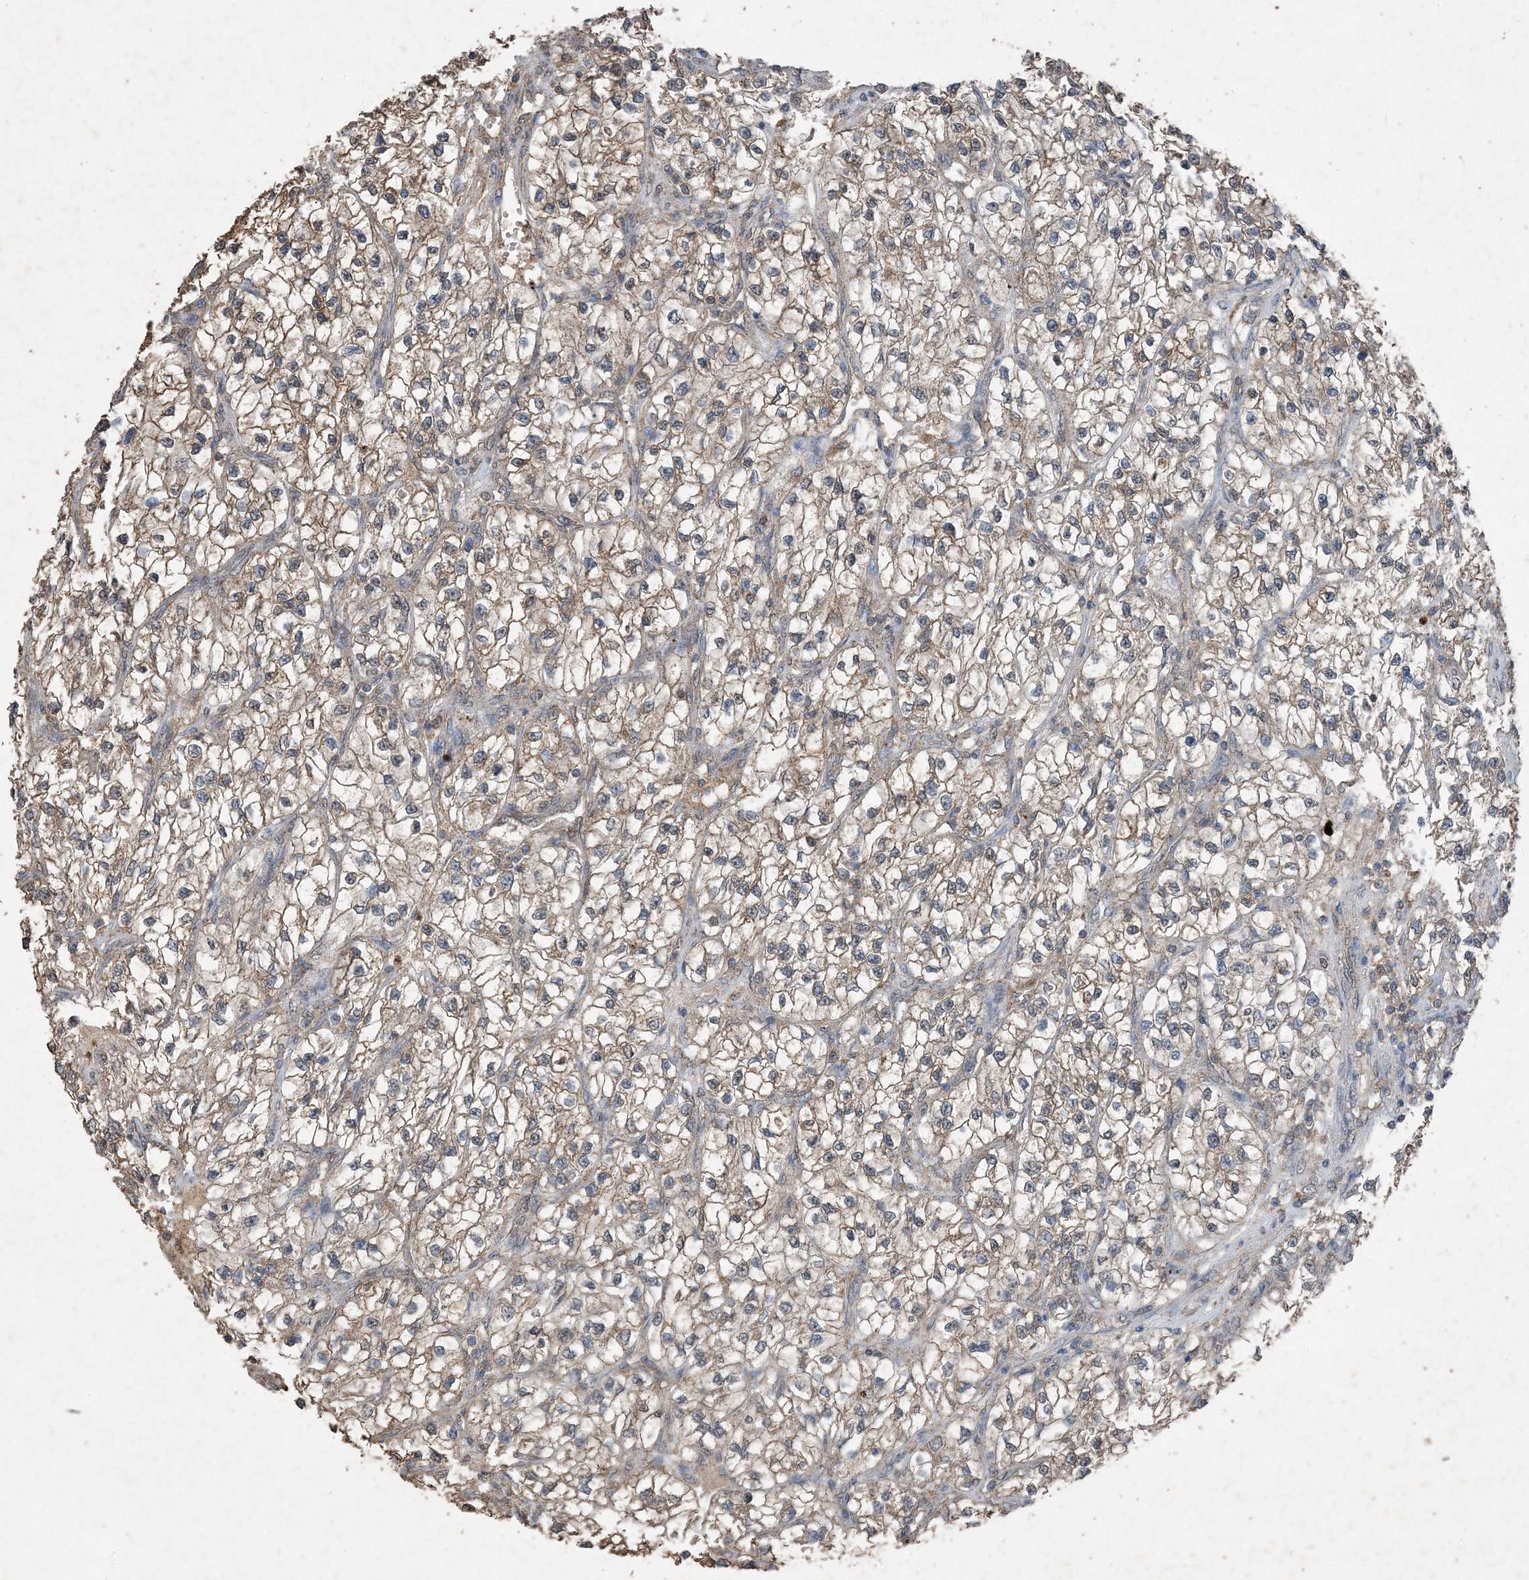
{"staining": {"intensity": "moderate", "quantity": ">75%", "location": "cytoplasmic/membranous"}, "tissue": "renal cancer", "cell_type": "Tumor cells", "image_type": "cancer", "snomed": [{"axis": "morphology", "description": "Adenocarcinoma, NOS"}, {"axis": "topography", "description": "Kidney"}], "caption": "Adenocarcinoma (renal) stained with immunohistochemistry reveals moderate cytoplasmic/membranous staining in approximately >75% of tumor cells.", "gene": "FCN3", "patient": {"sex": "female", "age": 57}}